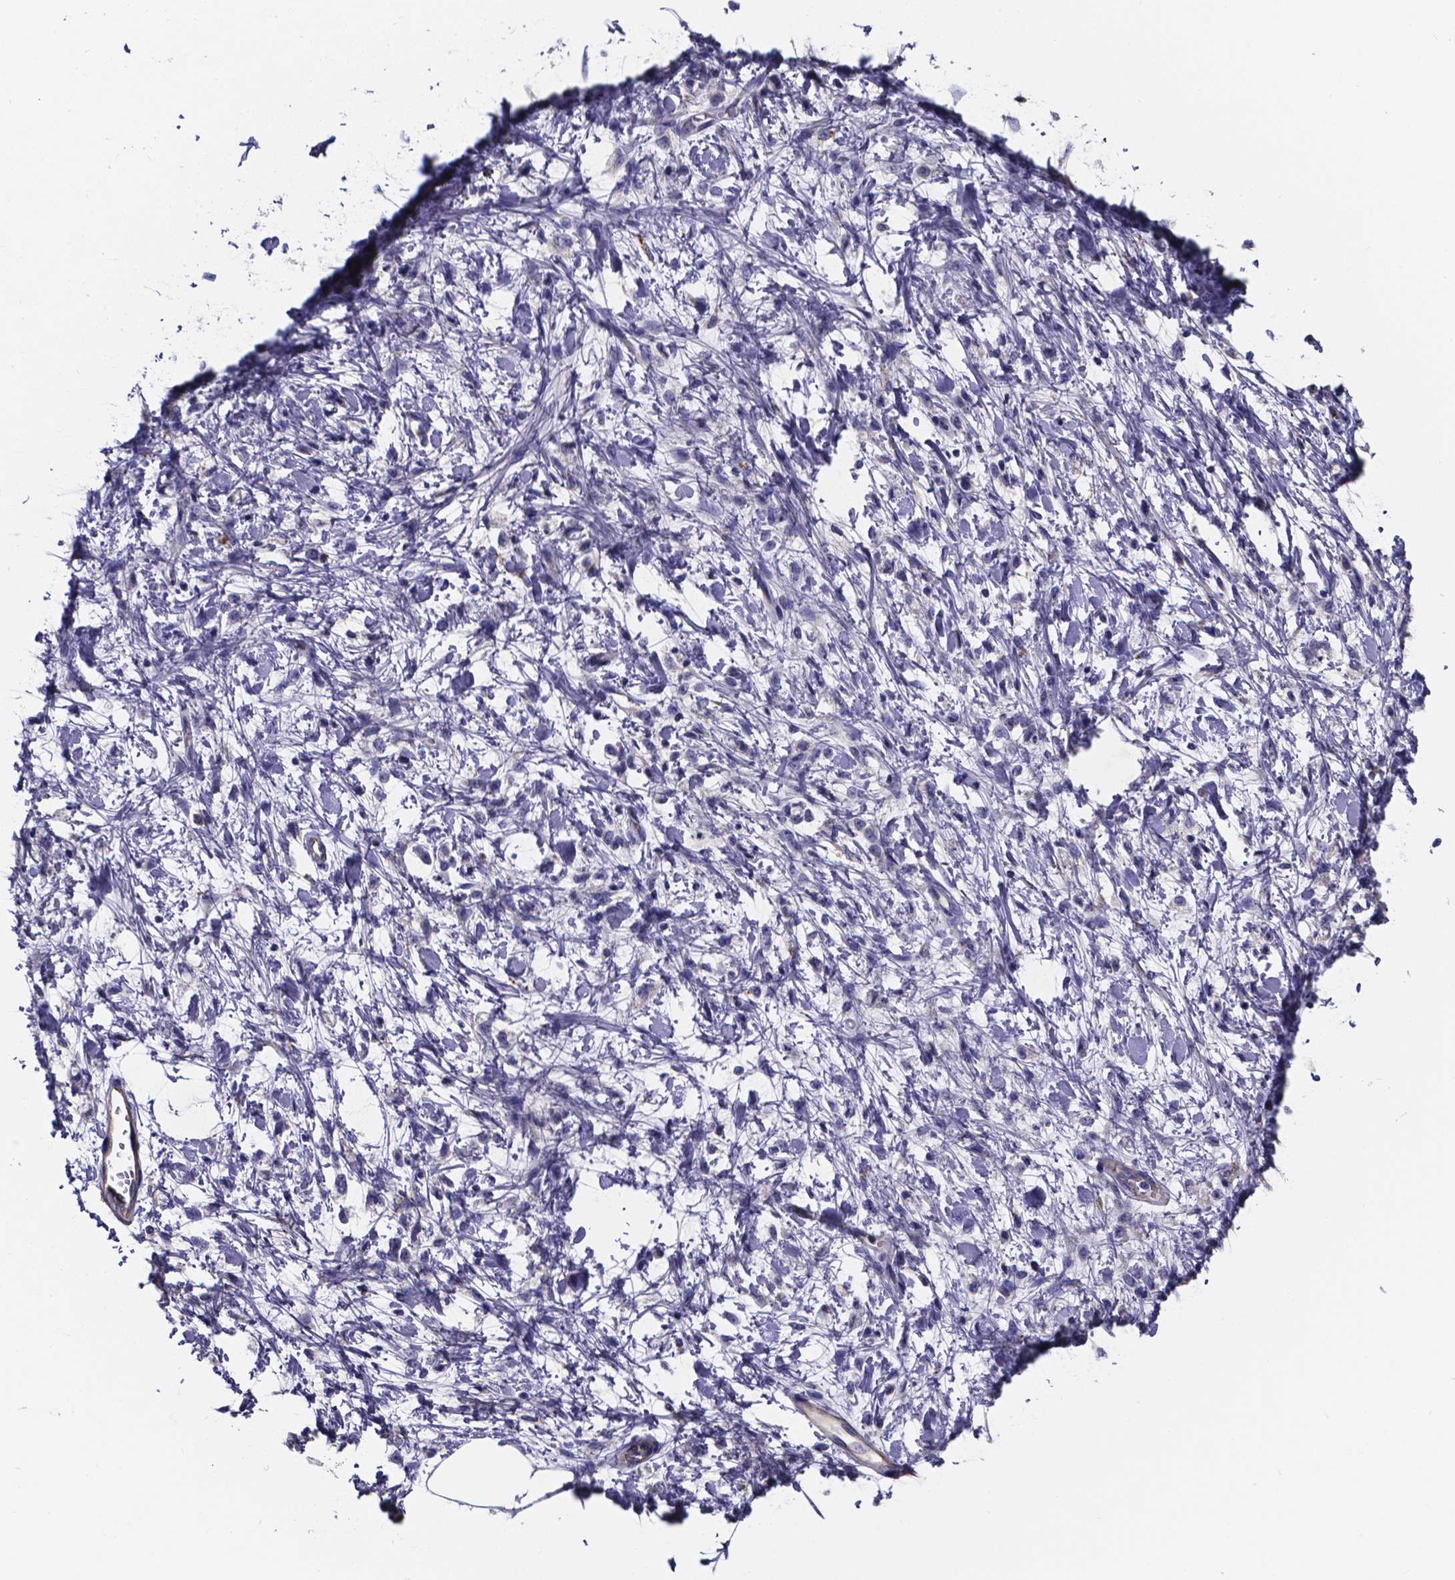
{"staining": {"intensity": "negative", "quantity": "none", "location": "none"}, "tissue": "stomach cancer", "cell_type": "Tumor cells", "image_type": "cancer", "snomed": [{"axis": "morphology", "description": "Adenocarcinoma, NOS"}, {"axis": "topography", "description": "Stomach"}], "caption": "IHC photomicrograph of neoplastic tissue: stomach cancer stained with DAB exhibits no significant protein expression in tumor cells. (DAB IHC, high magnification).", "gene": "SFRP4", "patient": {"sex": "female", "age": 60}}